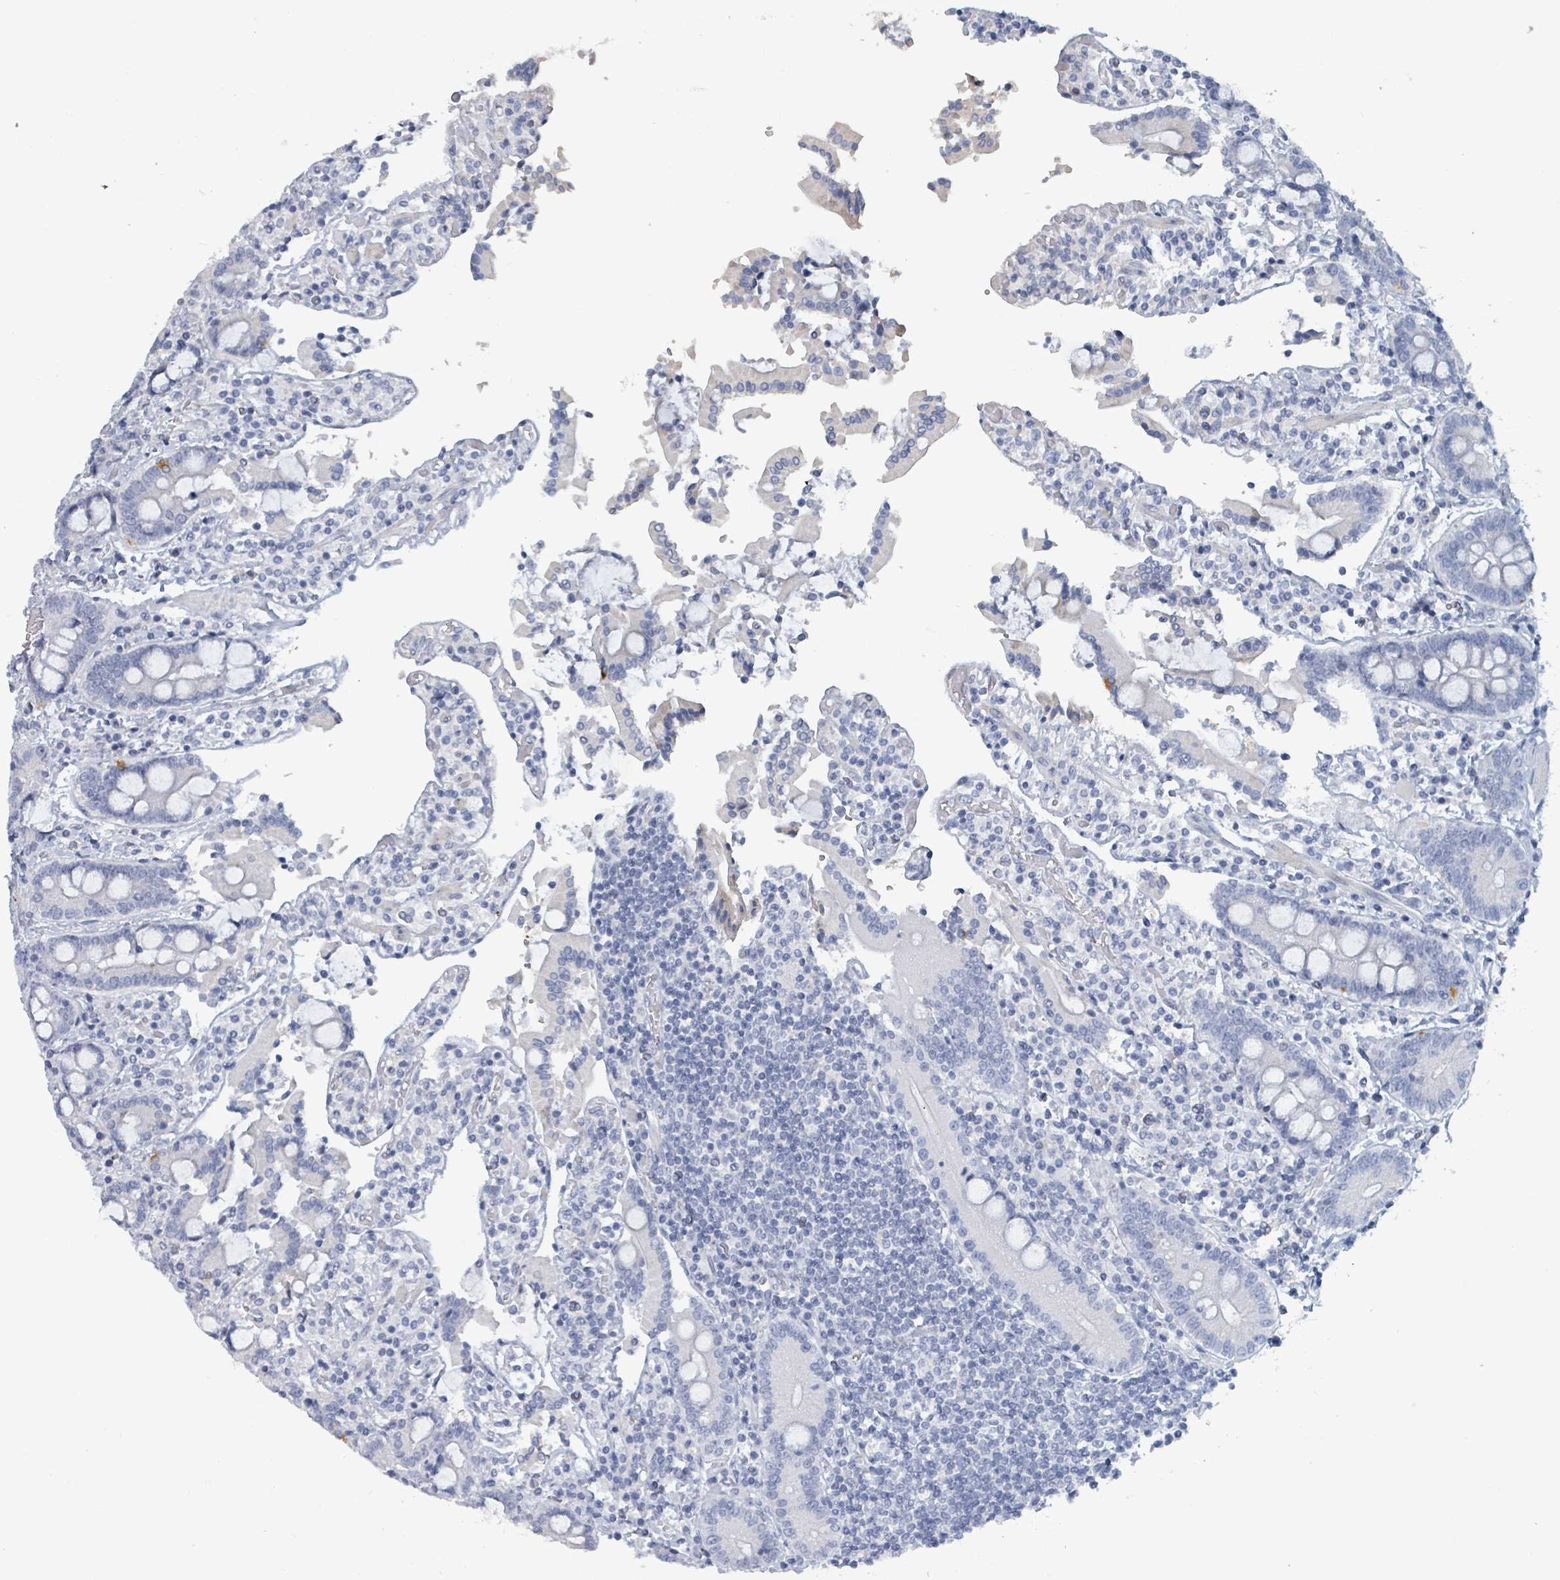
{"staining": {"intensity": "negative", "quantity": "none", "location": "none"}, "tissue": "duodenum", "cell_type": "Glandular cells", "image_type": "normal", "snomed": [{"axis": "morphology", "description": "Normal tissue, NOS"}, {"axis": "topography", "description": "Duodenum"}], "caption": "Immunohistochemistry (IHC) photomicrograph of normal duodenum: human duodenum stained with DAB (3,3'-diaminobenzidine) shows no significant protein positivity in glandular cells.", "gene": "RAB33B", "patient": {"sex": "male", "age": 55}}